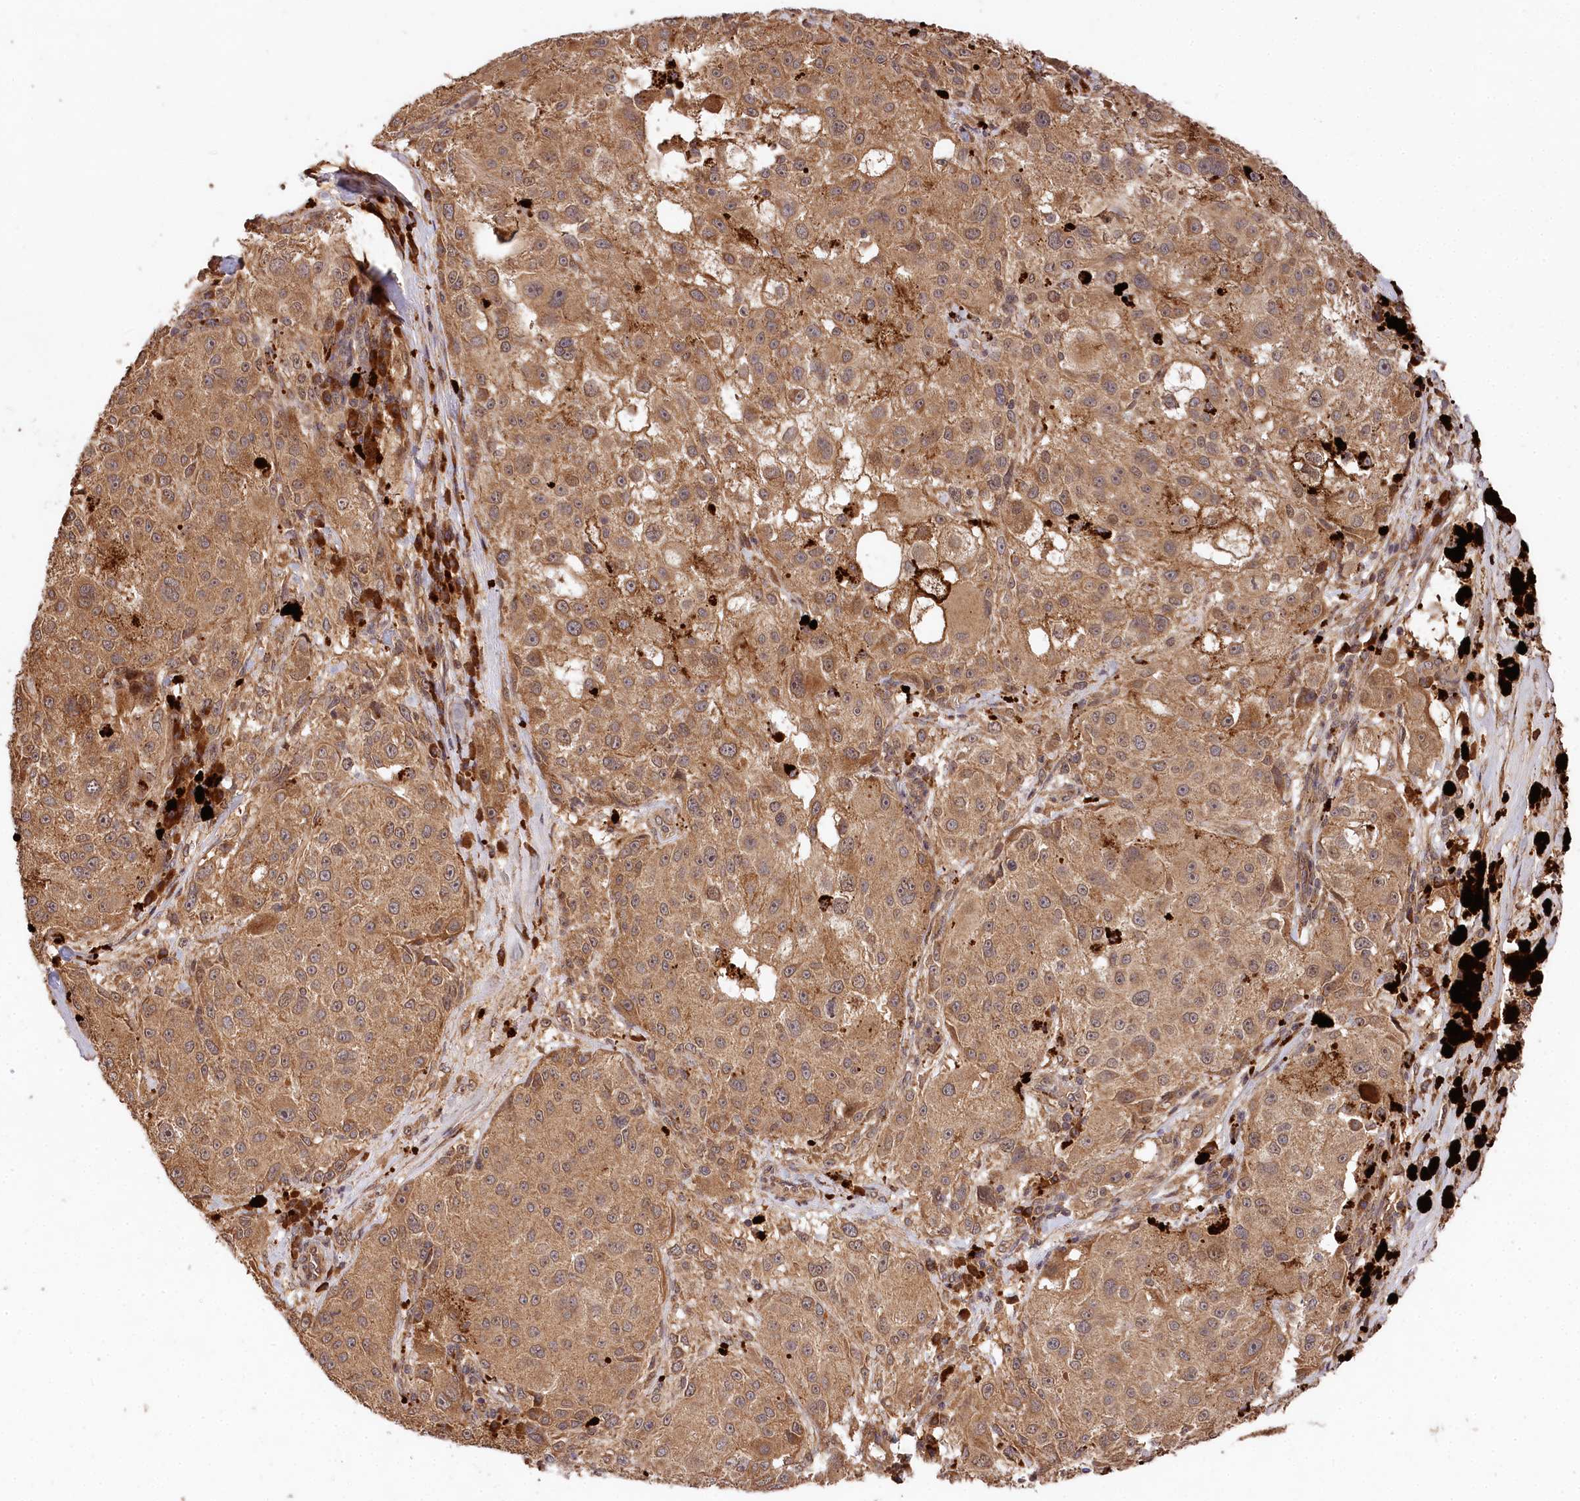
{"staining": {"intensity": "moderate", "quantity": ">75%", "location": "cytoplasmic/membranous"}, "tissue": "melanoma", "cell_type": "Tumor cells", "image_type": "cancer", "snomed": [{"axis": "morphology", "description": "Necrosis, NOS"}, {"axis": "morphology", "description": "Malignant melanoma, NOS"}, {"axis": "topography", "description": "Skin"}], "caption": "Tumor cells exhibit medium levels of moderate cytoplasmic/membranous staining in about >75% of cells in human melanoma. The staining was performed using DAB to visualize the protein expression in brown, while the nuclei were stained in blue with hematoxylin (Magnification: 20x).", "gene": "MCF2L2", "patient": {"sex": "female", "age": 87}}